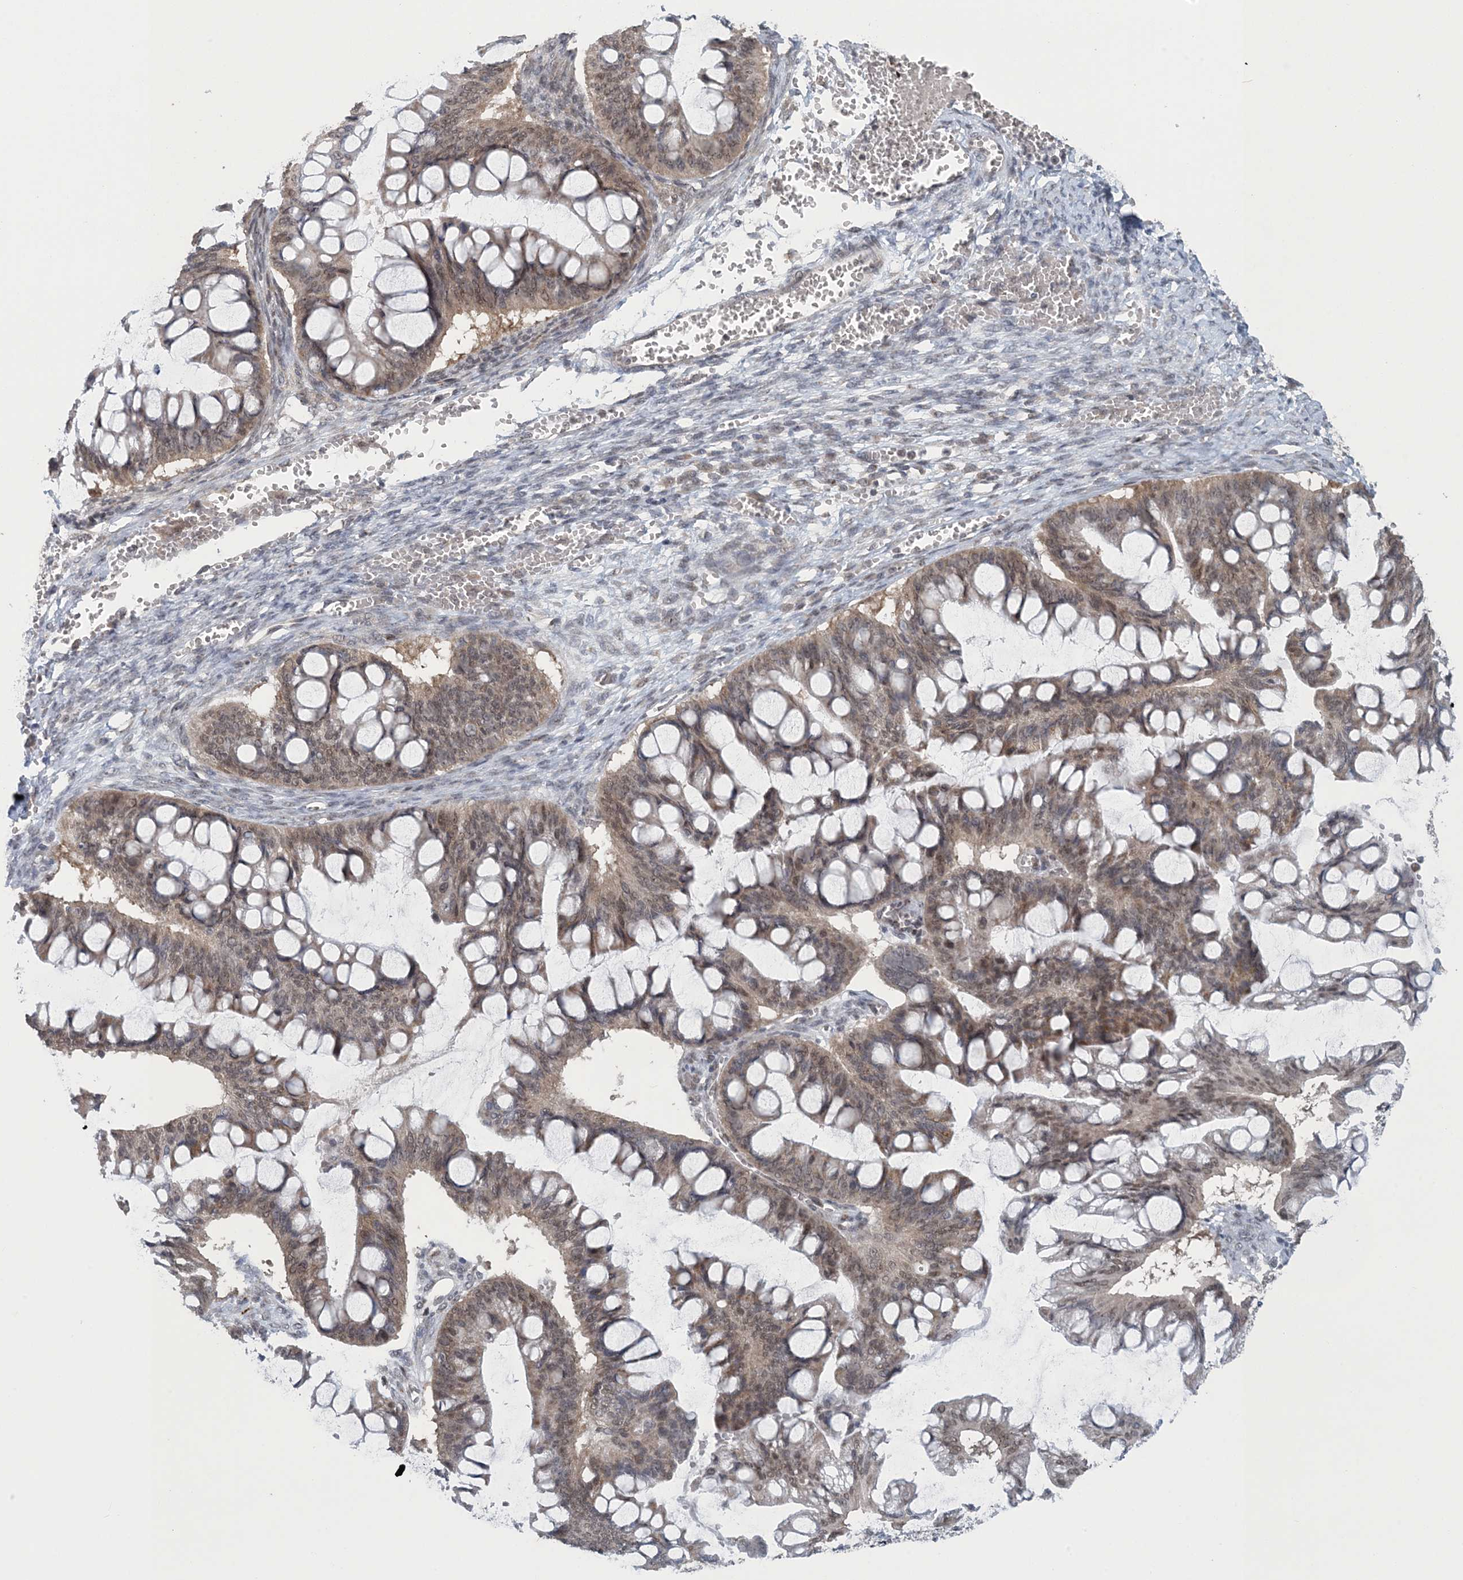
{"staining": {"intensity": "weak", "quantity": "25%-75%", "location": "cytoplasmic/membranous,nuclear"}, "tissue": "ovarian cancer", "cell_type": "Tumor cells", "image_type": "cancer", "snomed": [{"axis": "morphology", "description": "Cystadenocarcinoma, mucinous, NOS"}, {"axis": "topography", "description": "Ovary"}], "caption": "High-power microscopy captured an IHC photomicrograph of ovarian mucinous cystadenocarcinoma, revealing weak cytoplasmic/membranous and nuclear positivity in approximately 25%-75% of tumor cells.", "gene": "MBD2", "patient": {"sex": "female", "age": 73}}